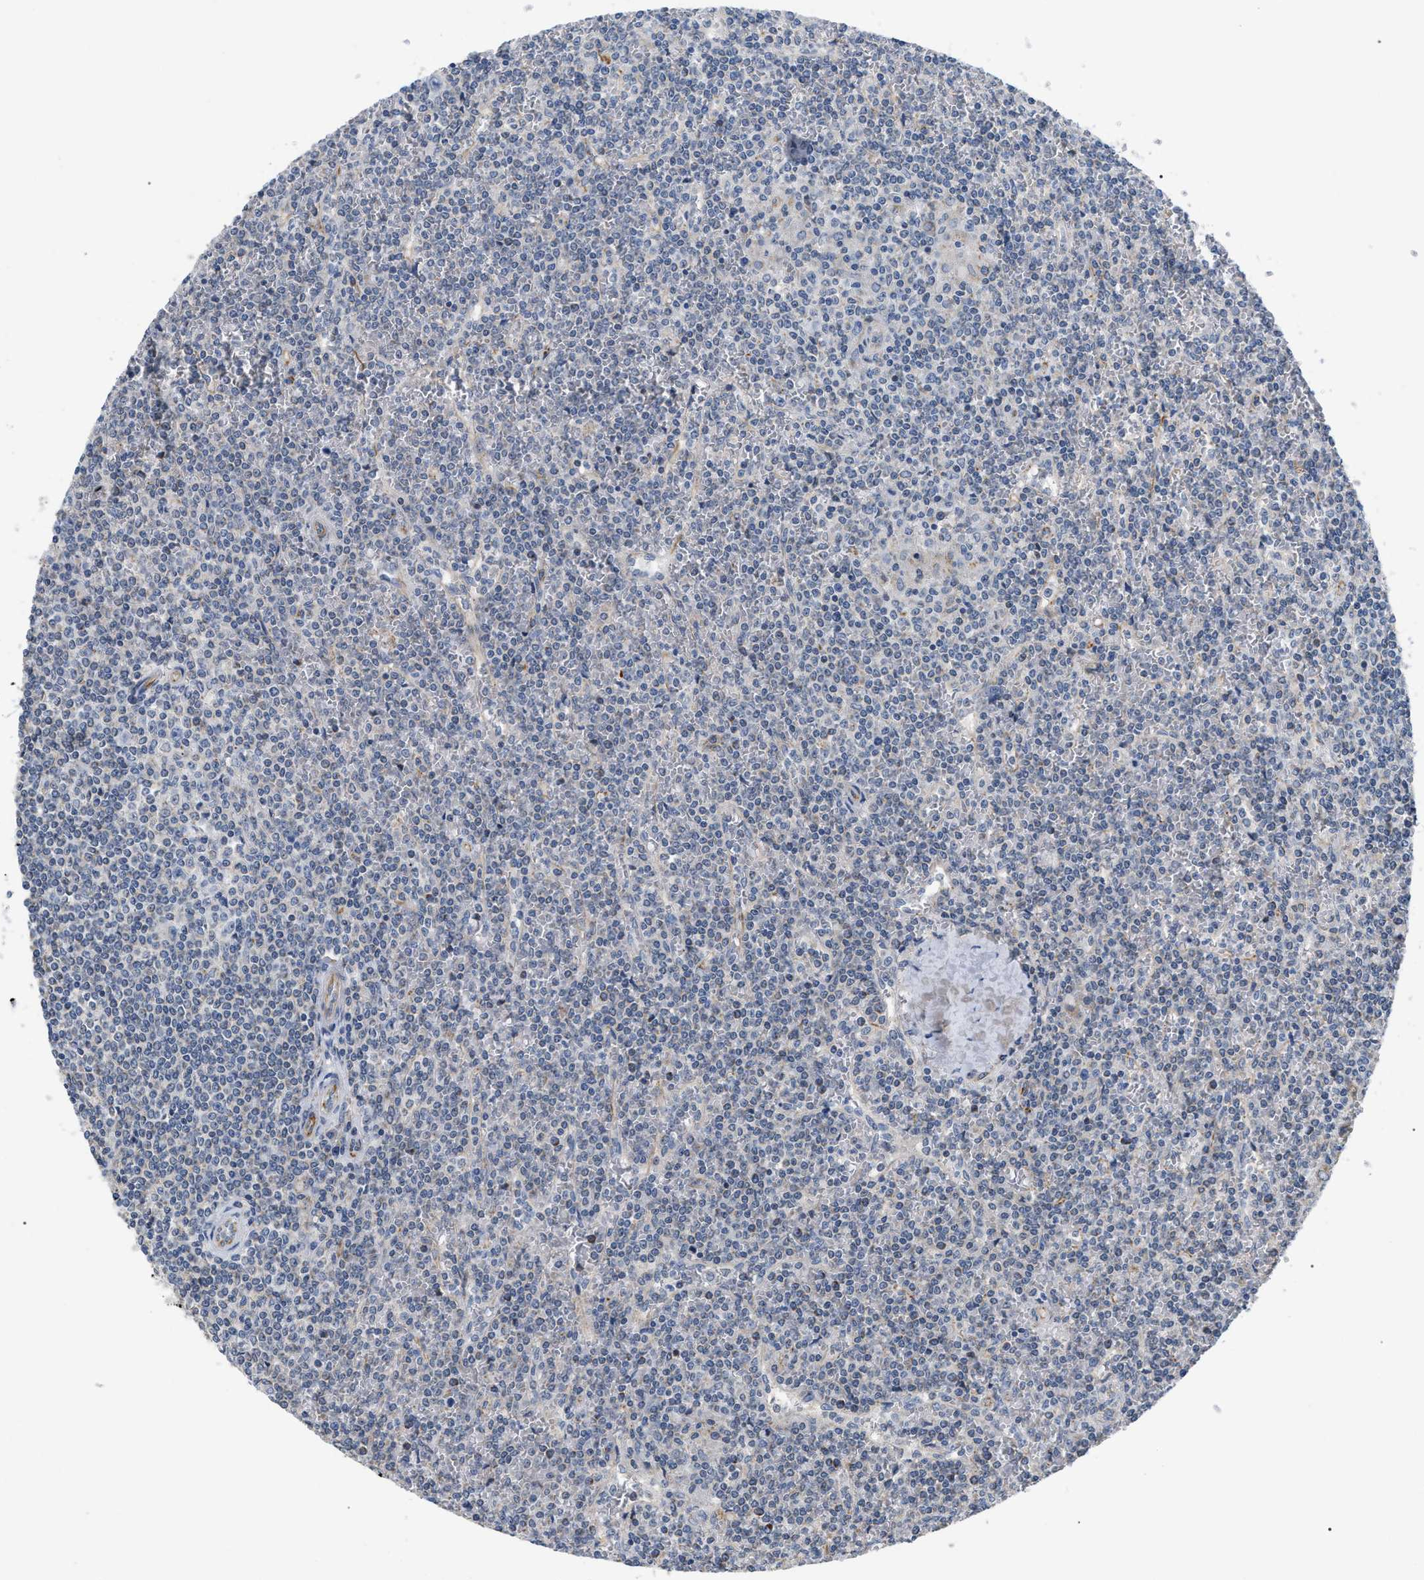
{"staining": {"intensity": "negative", "quantity": "none", "location": "none"}, "tissue": "lymphoma", "cell_type": "Tumor cells", "image_type": "cancer", "snomed": [{"axis": "morphology", "description": "Malignant lymphoma, non-Hodgkin's type, Low grade"}, {"axis": "topography", "description": "Spleen"}], "caption": "Immunohistochemistry (IHC) of low-grade malignant lymphoma, non-Hodgkin's type reveals no expression in tumor cells.", "gene": "DHX58", "patient": {"sex": "female", "age": 19}}